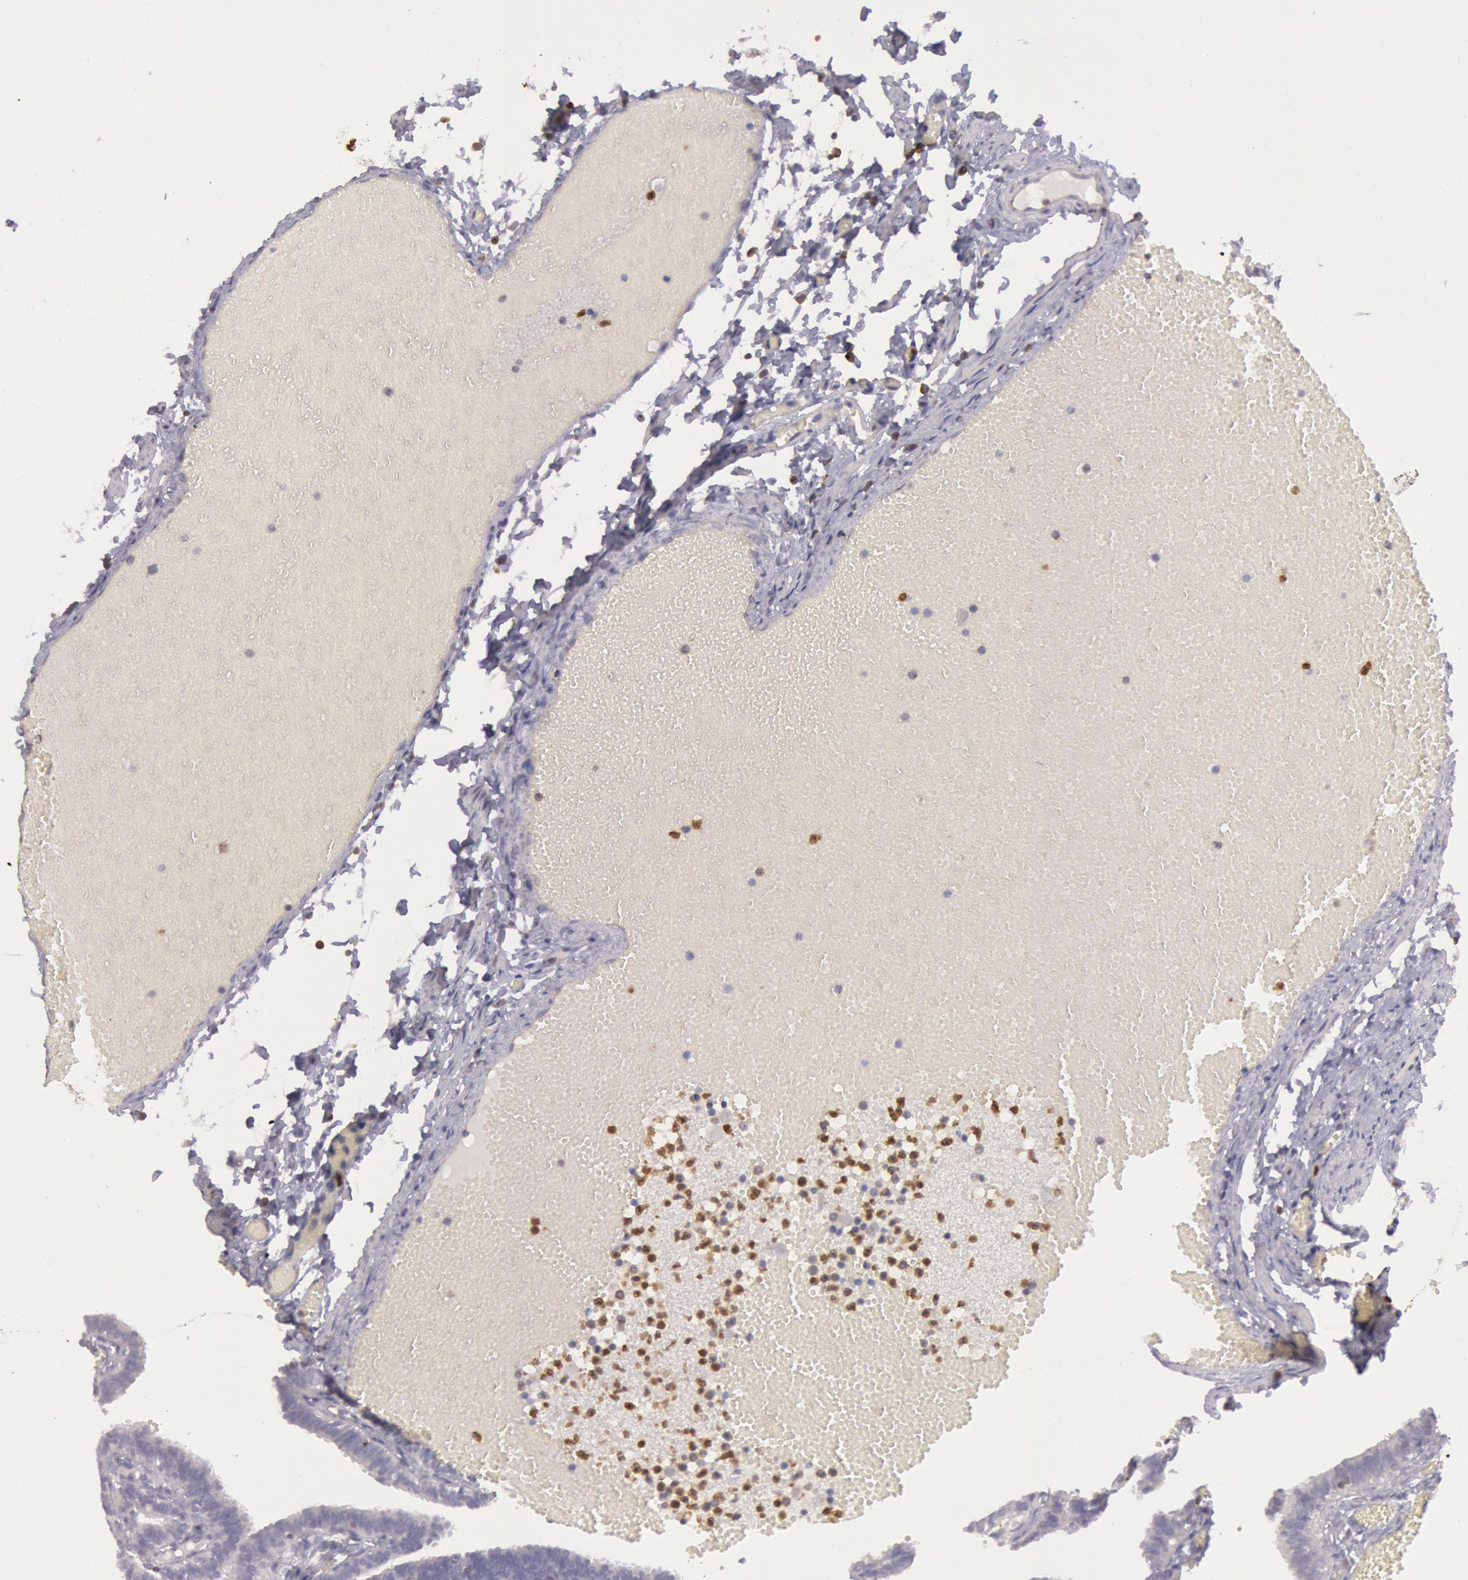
{"staining": {"intensity": "negative", "quantity": "none", "location": "none"}, "tissue": "fallopian tube", "cell_type": "Glandular cells", "image_type": "normal", "snomed": [{"axis": "morphology", "description": "Normal tissue, NOS"}, {"axis": "topography", "description": "Fallopian tube"}], "caption": "The immunohistochemistry photomicrograph has no significant positivity in glandular cells of fallopian tube.", "gene": "RAB27A", "patient": {"sex": "female", "age": 29}}